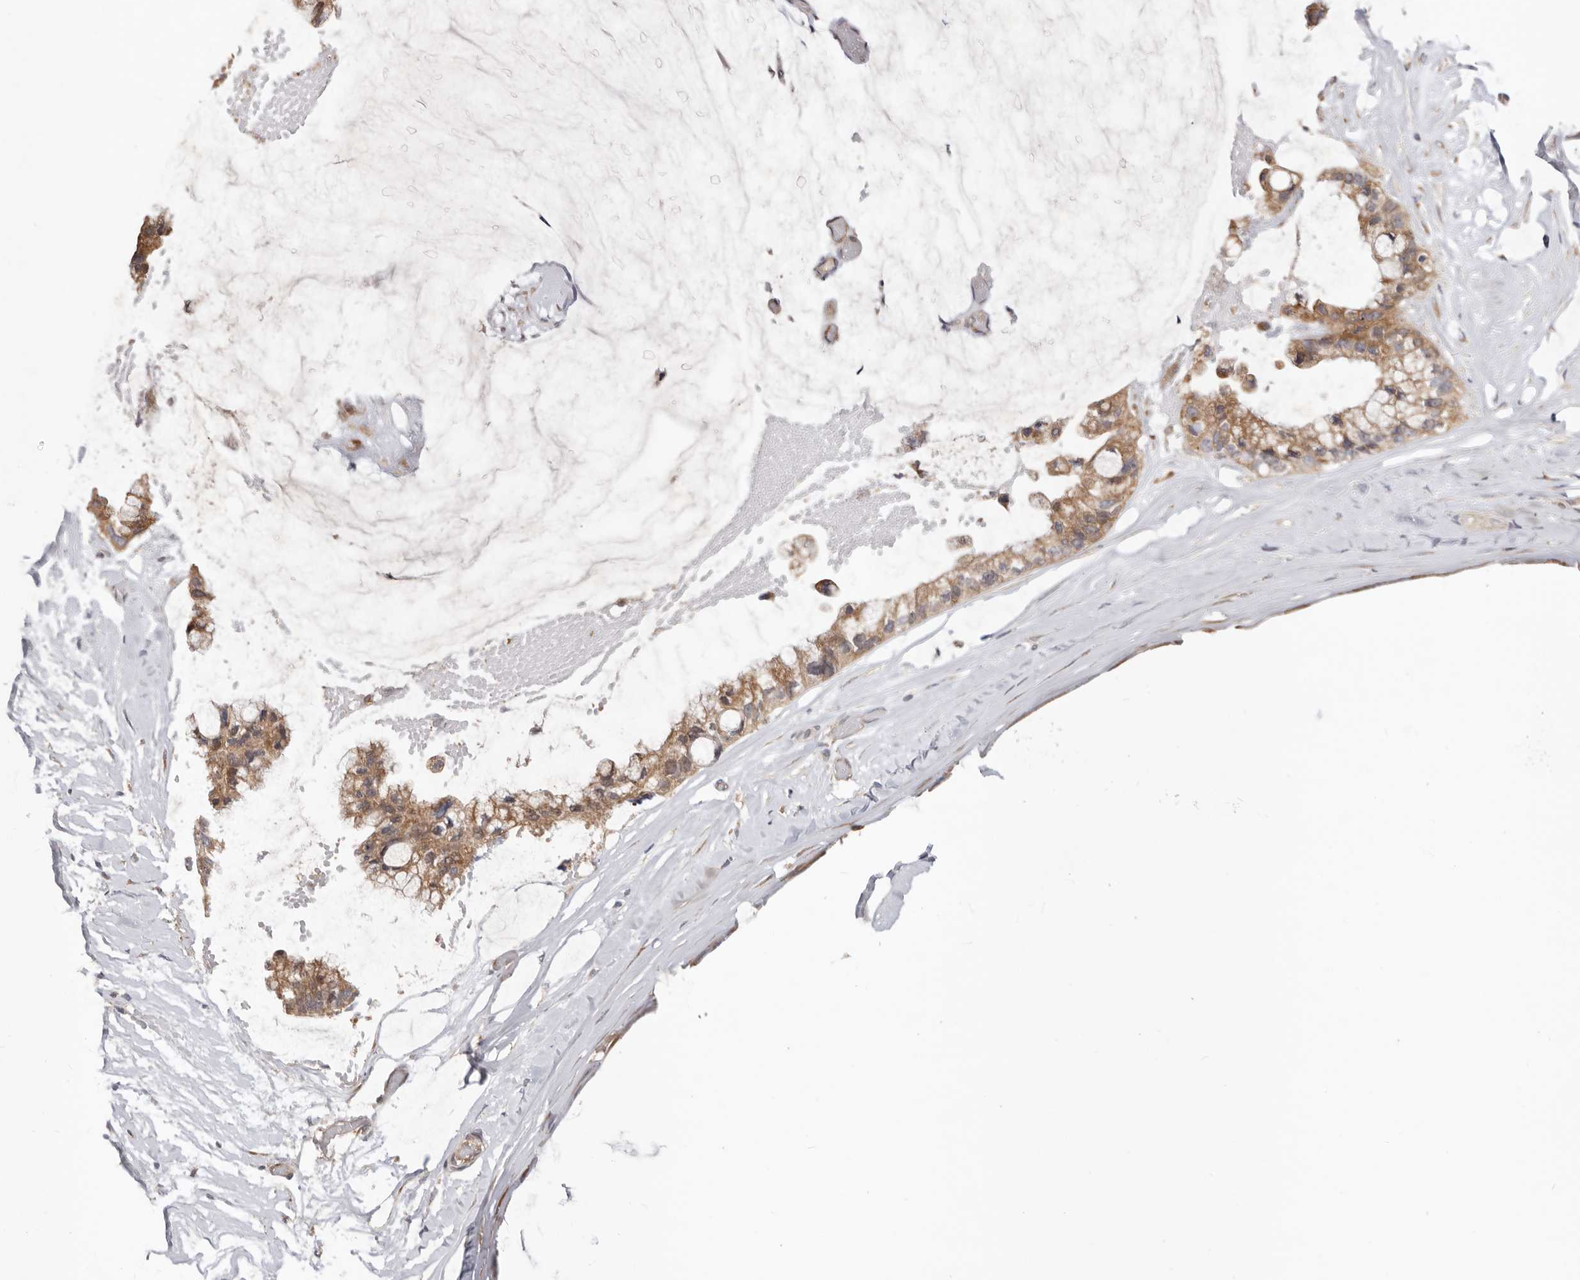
{"staining": {"intensity": "moderate", "quantity": ">75%", "location": "cytoplasmic/membranous"}, "tissue": "ovarian cancer", "cell_type": "Tumor cells", "image_type": "cancer", "snomed": [{"axis": "morphology", "description": "Cystadenocarcinoma, mucinous, NOS"}, {"axis": "topography", "description": "Ovary"}], "caption": "Mucinous cystadenocarcinoma (ovarian) tissue reveals moderate cytoplasmic/membranous positivity in about >75% of tumor cells, visualized by immunohistochemistry. The protein is shown in brown color, while the nuclei are stained blue.", "gene": "LRP6", "patient": {"sex": "female", "age": 39}}